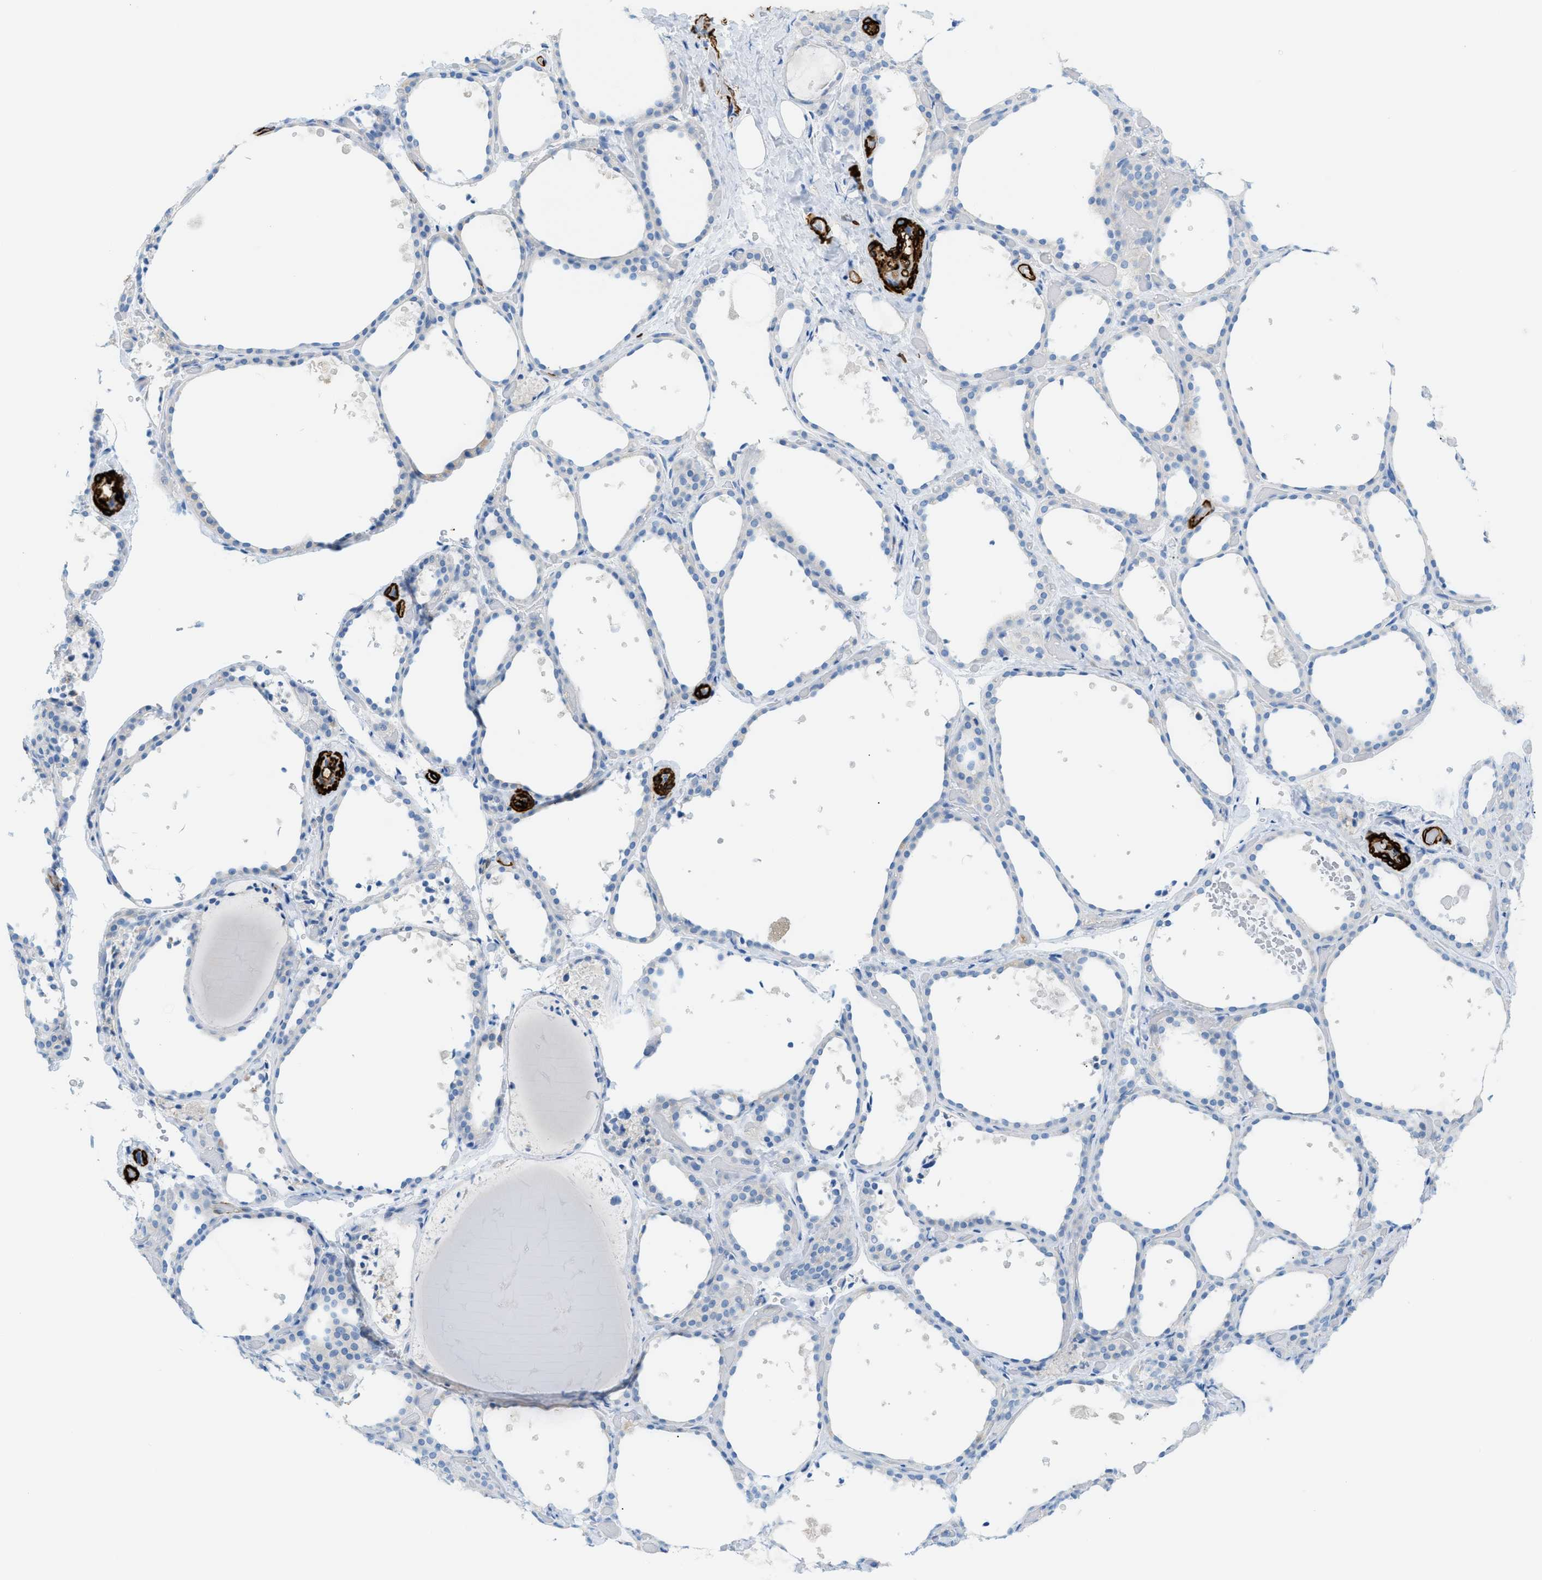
{"staining": {"intensity": "negative", "quantity": "none", "location": "none"}, "tissue": "thyroid gland", "cell_type": "Glandular cells", "image_type": "normal", "snomed": [{"axis": "morphology", "description": "Normal tissue, NOS"}, {"axis": "topography", "description": "Thyroid gland"}], "caption": "Immunohistochemistry histopathology image of unremarkable thyroid gland: human thyroid gland stained with DAB reveals no significant protein positivity in glandular cells.", "gene": "MYH11", "patient": {"sex": "female", "age": 44}}